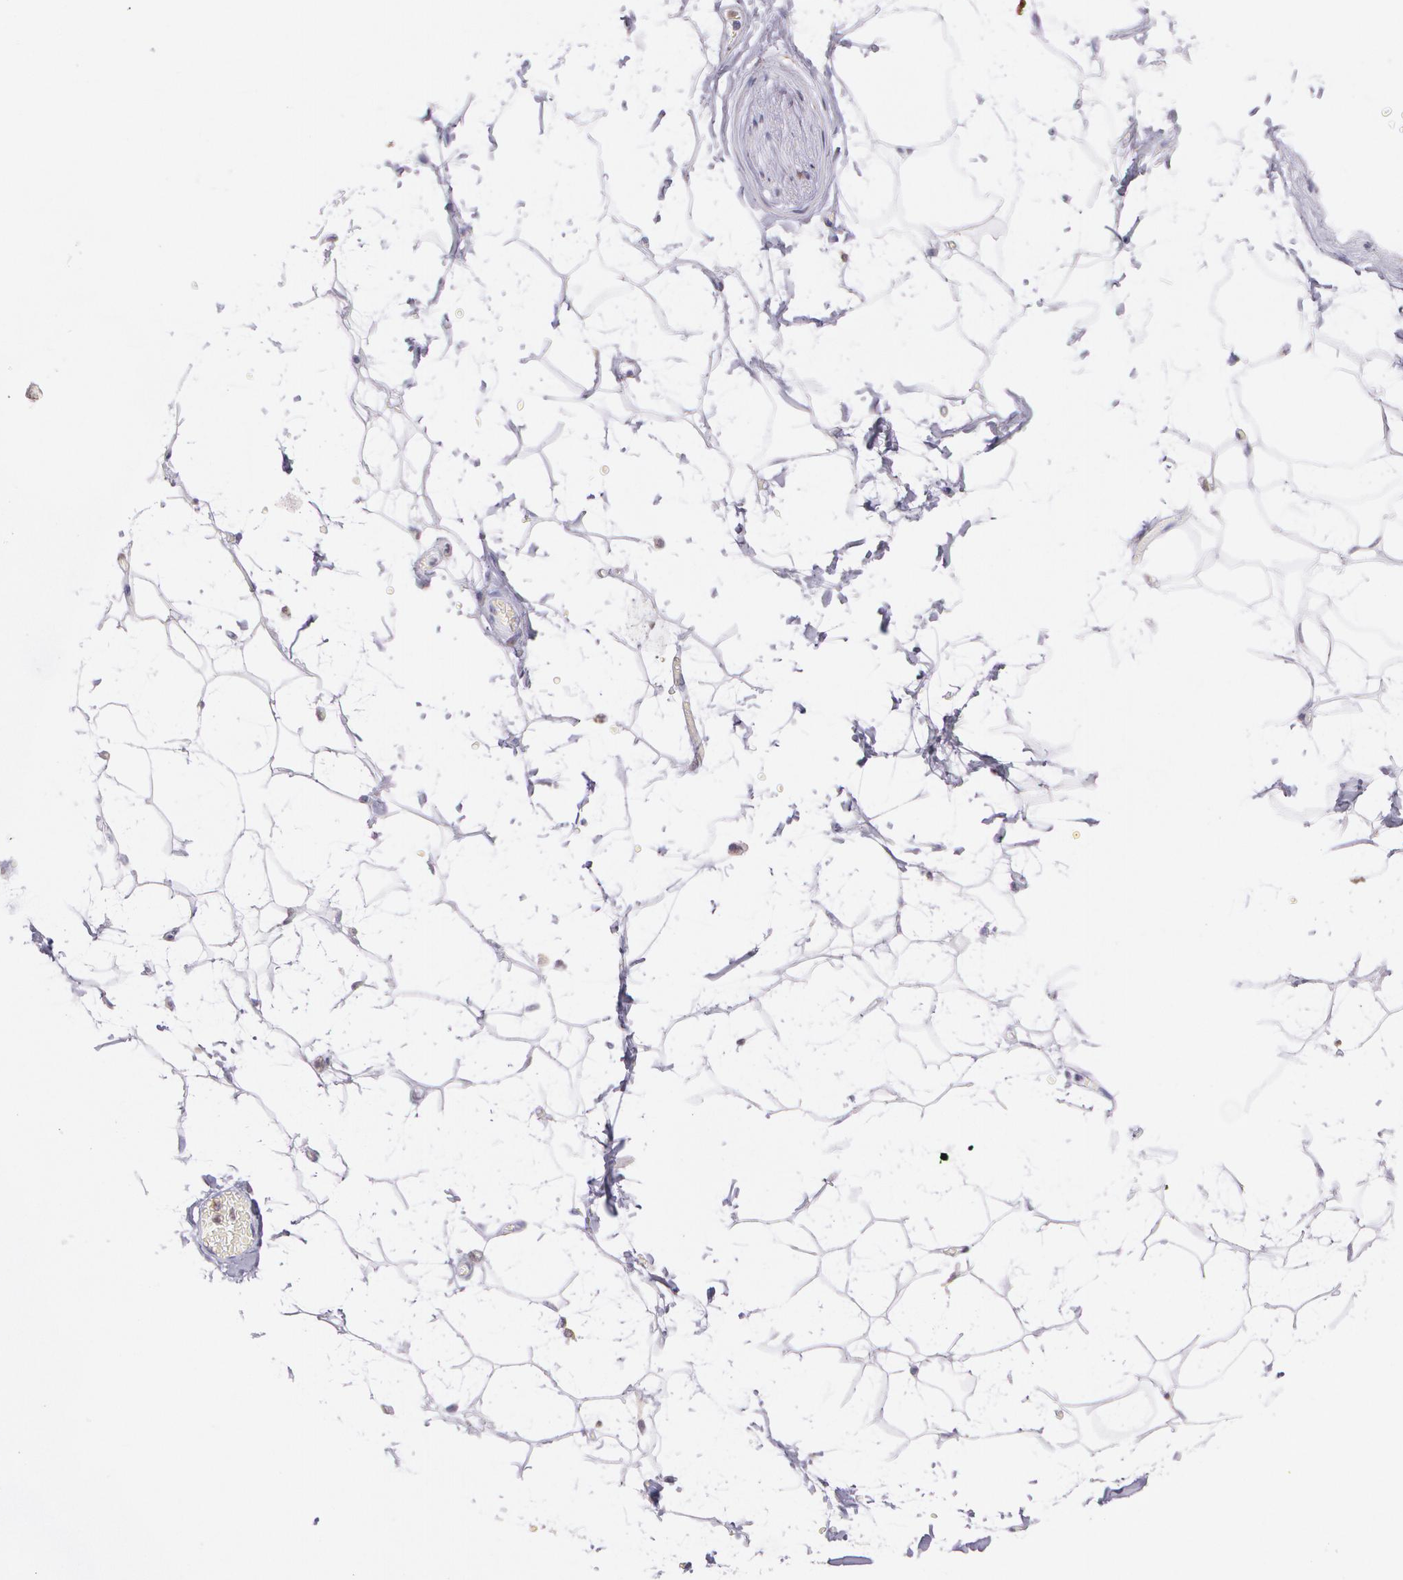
{"staining": {"intensity": "weak", "quantity": "<25%", "location": "cytoplasmic/membranous"}, "tissue": "adipose tissue", "cell_type": "Adipocytes", "image_type": "normal", "snomed": [{"axis": "morphology", "description": "Normal tissue, NOS"}, {"axis": "topography", "description": "Soft tissue"}], "caption": "The photomicrograph exhibits no significant positivity in adipocytes of adipose tissue. (DAB (3,3'-diaminobenzidine) IHC, high magnification).", "gene": "RTN1", "patient": {"sex": "male", "age": 72}}